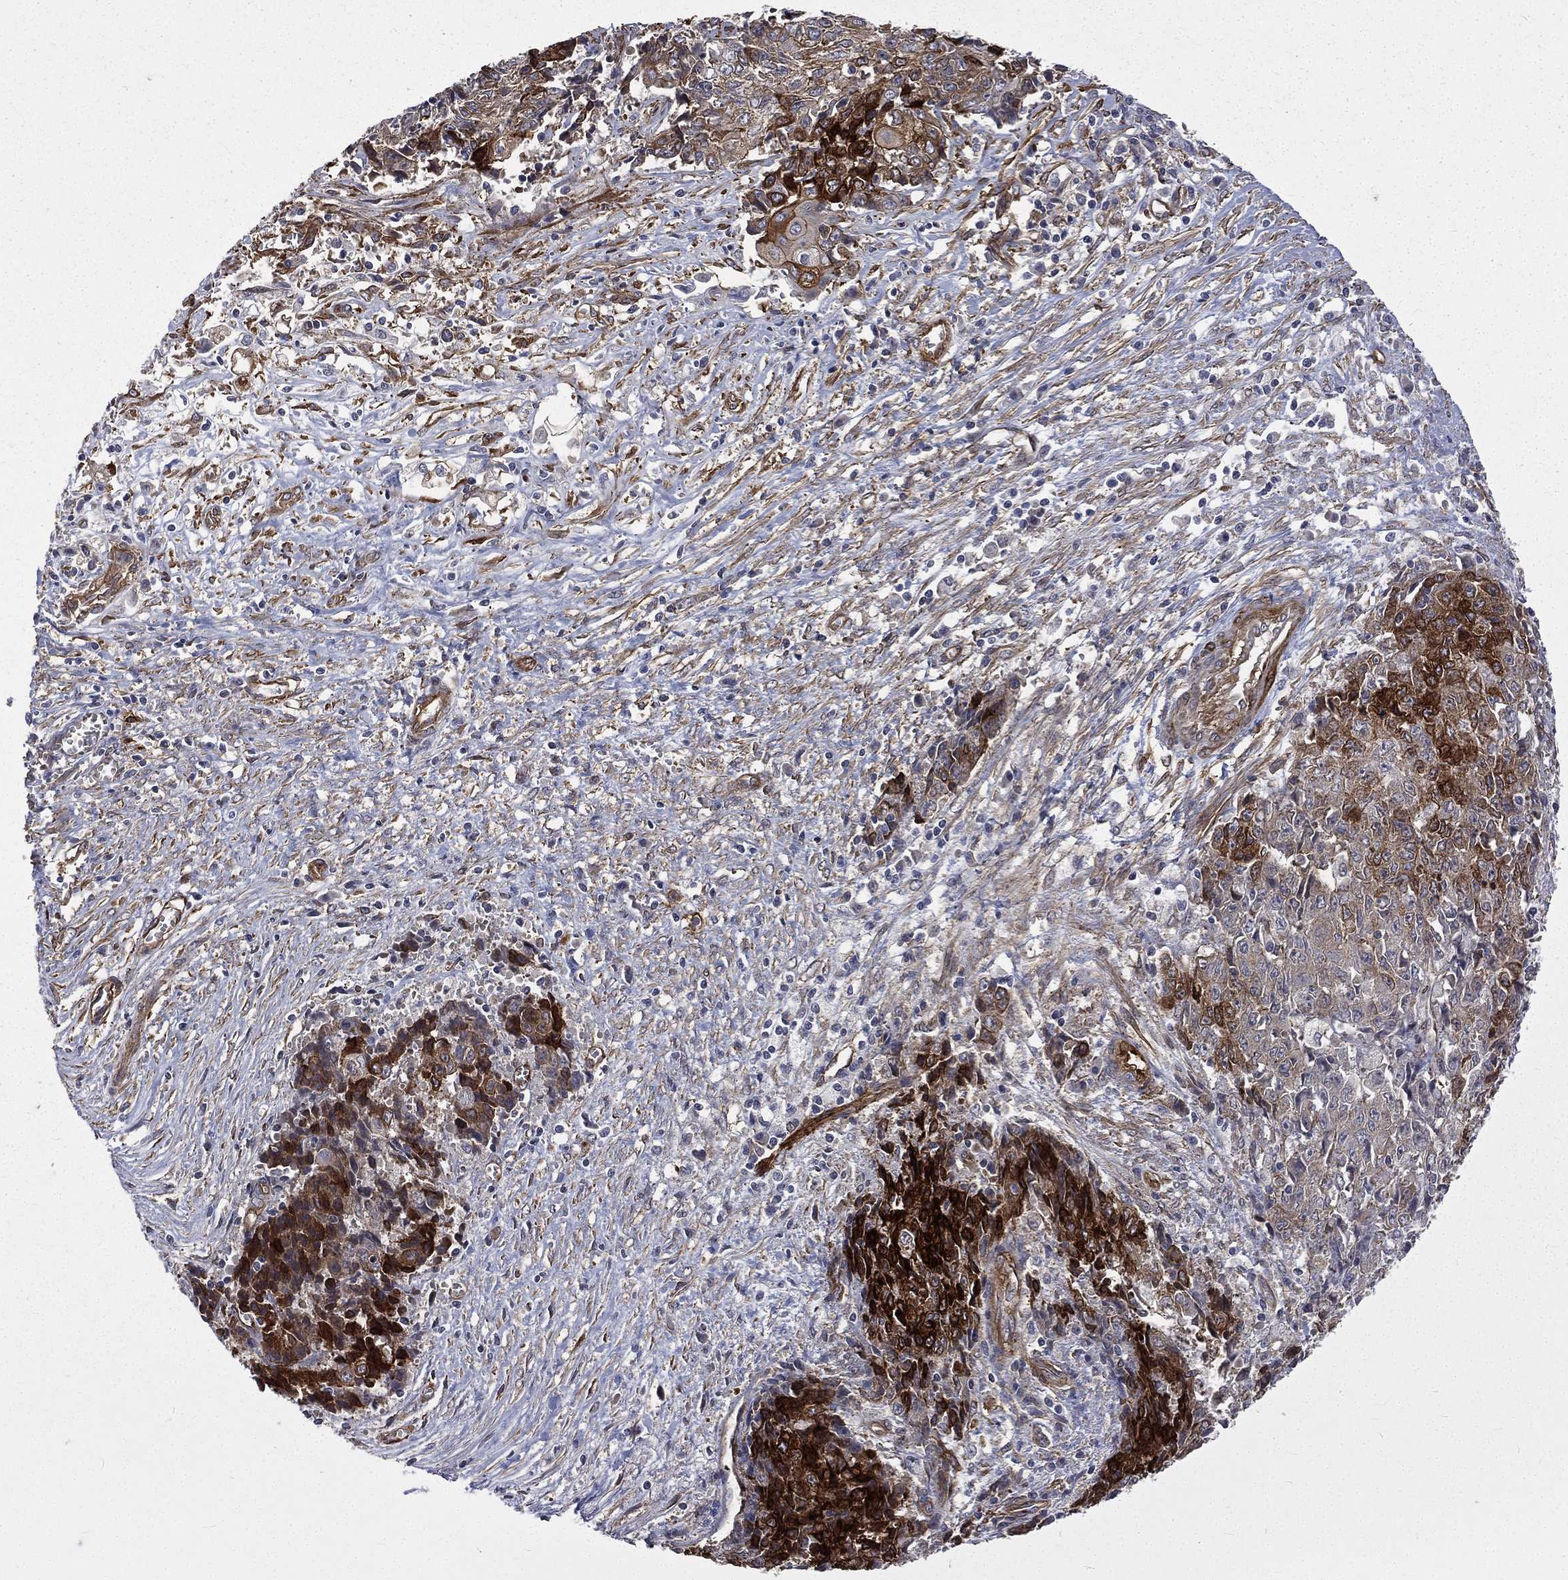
{"staining": {"intensity": "strong", "quantity": "<25%", "location": "cytoplasmic/membranous"}, "tissue": "ovarian cancer", "cell_type": "Tumor cells", "image_type": "cancer", "snomed": [{"axis": "morphology", "description": "Carcinoma, endometroid"}, {"axis": "topography", "description": "Ovary"}], "caption": "Immunohistochemistry (IHC) image of neoplastic tissue: human ovarian endometroid carcinoma stained using immunohistochemistry (IHC) shows medium levels of strong protein expression localized specifically in the cytoplasmic/membranous of tumor cells, appearing as a cytoplasmic/membranous brown color.", "gene": "PPFIBP1", "patient": {"sex": "female", "age": 42}}